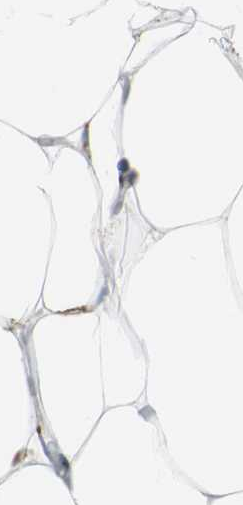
{"staining": {"intensity": "weak", "quantity": "25%-75%", "location": "cytoplasmic/membranous"}, "tissue": "adipose tissue", "cell_type": "Adipocytes", "image_type": "normal", "snomed": [{"axis": "morphology", "description": "Normal tissue, NOS"}, {"axis": "topography", "description": "Breast"}, {"axis": "topography", "description": "Adipose tissue"}], "caption": "DAB (3,3'-diaminobenzidine) immunohistochemical staining of benign adipose tissue displays weak cytoplasmic/membranous protein staining in approximately 25%-75% of adipocytes. (Stains: DAB in brown, nuclei in blue, Microscopy: brightfield microscopy at high magnification).", "gene": "TMED7", "patient": {"sex": "female", "age": 25}}